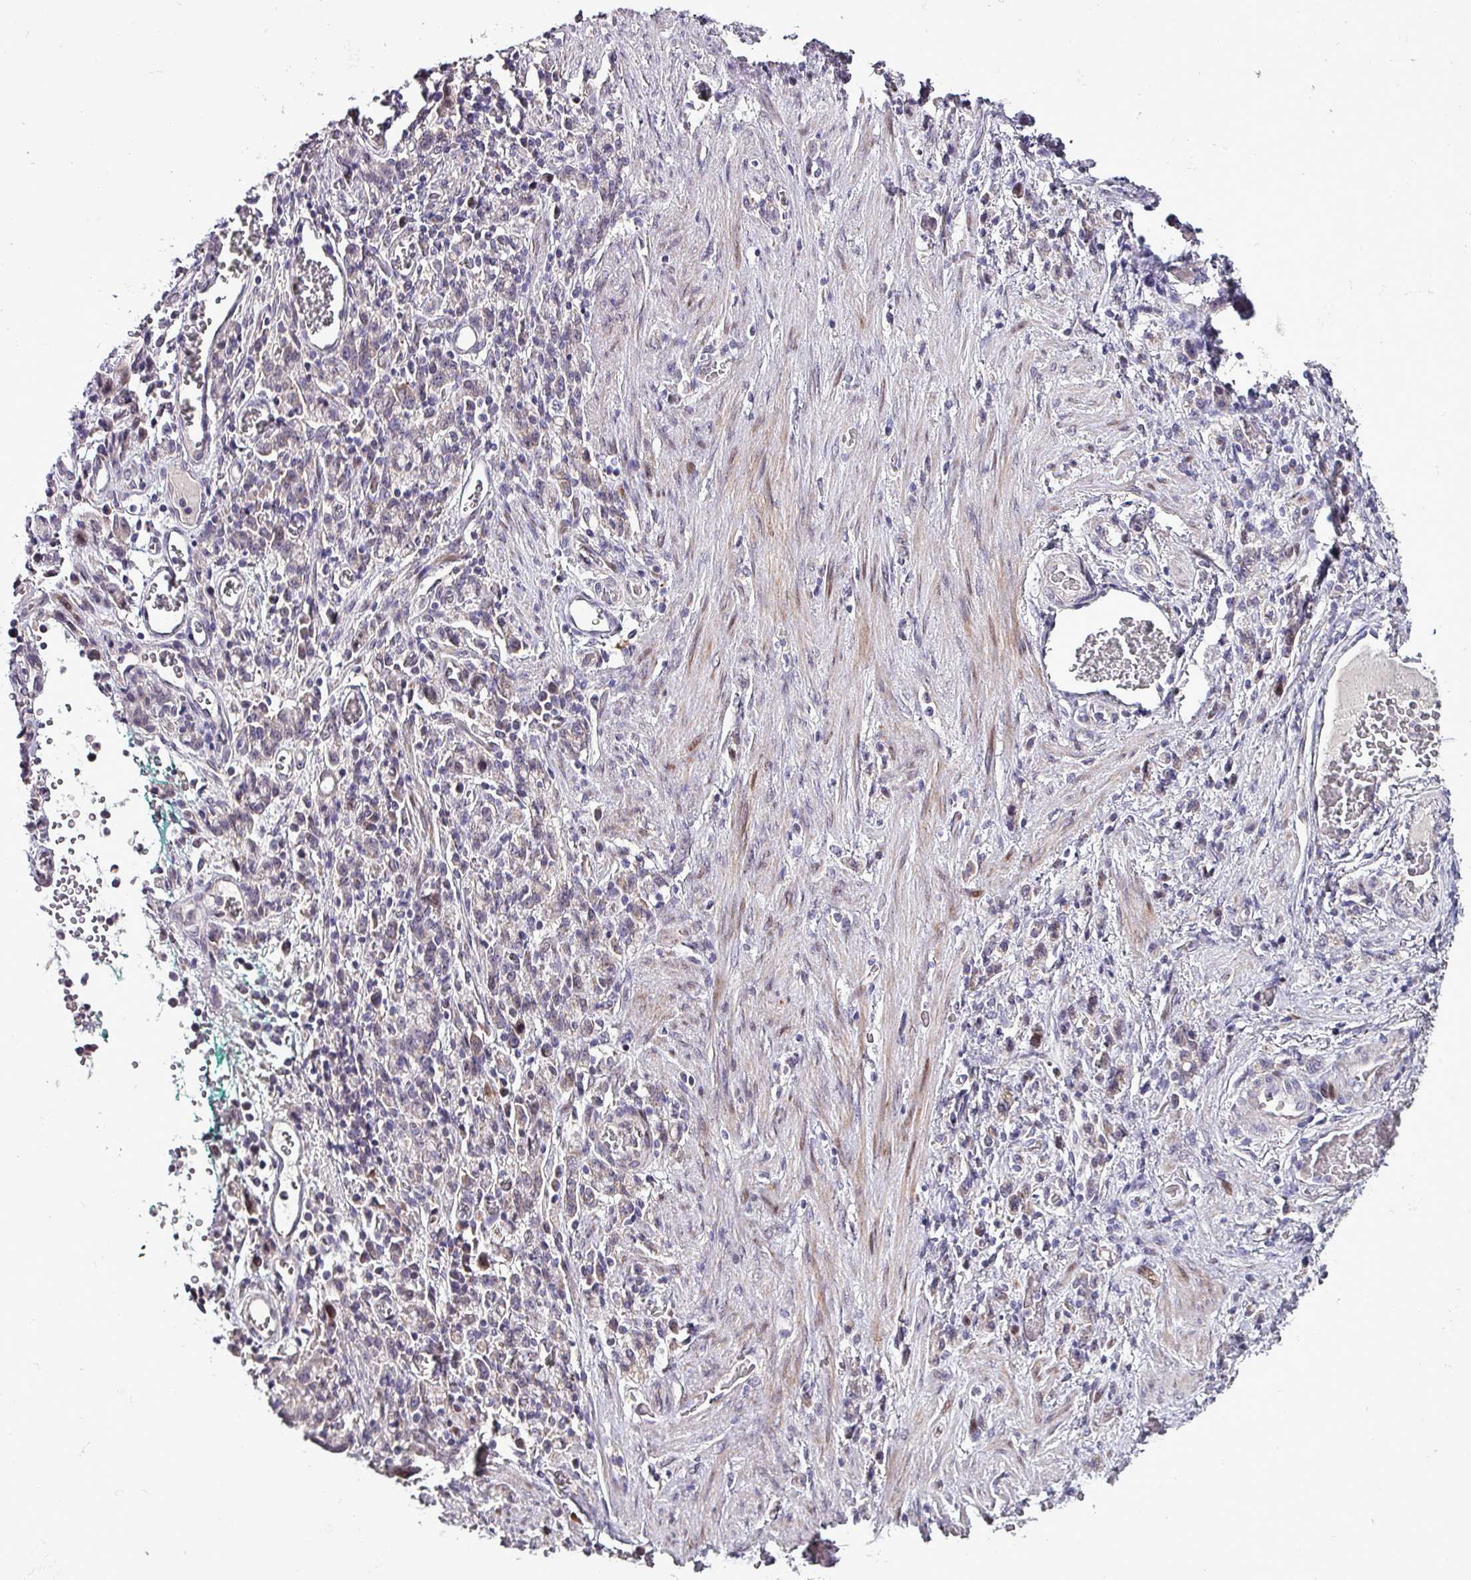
{"staining": {"intensity": "negative", "quantity": "none", "location": "none"}, "tissue": "stomach cancer", "cell_type": "Tumor cells", "image_type": "cancer", "snomed": [{"axis": "morphology", "description": "Adenocarcinoma, NOS"}, {"axis": "topography", "description": "Stomach"}], "caption": "Human stomach cancer (adenocarcinoma) stained for a protein using immunohistochemistry (IHC) demonstrates no staining in tumor cells.", "gene": "GRAPL", "patient": {"sex": "male", "age": 77}}